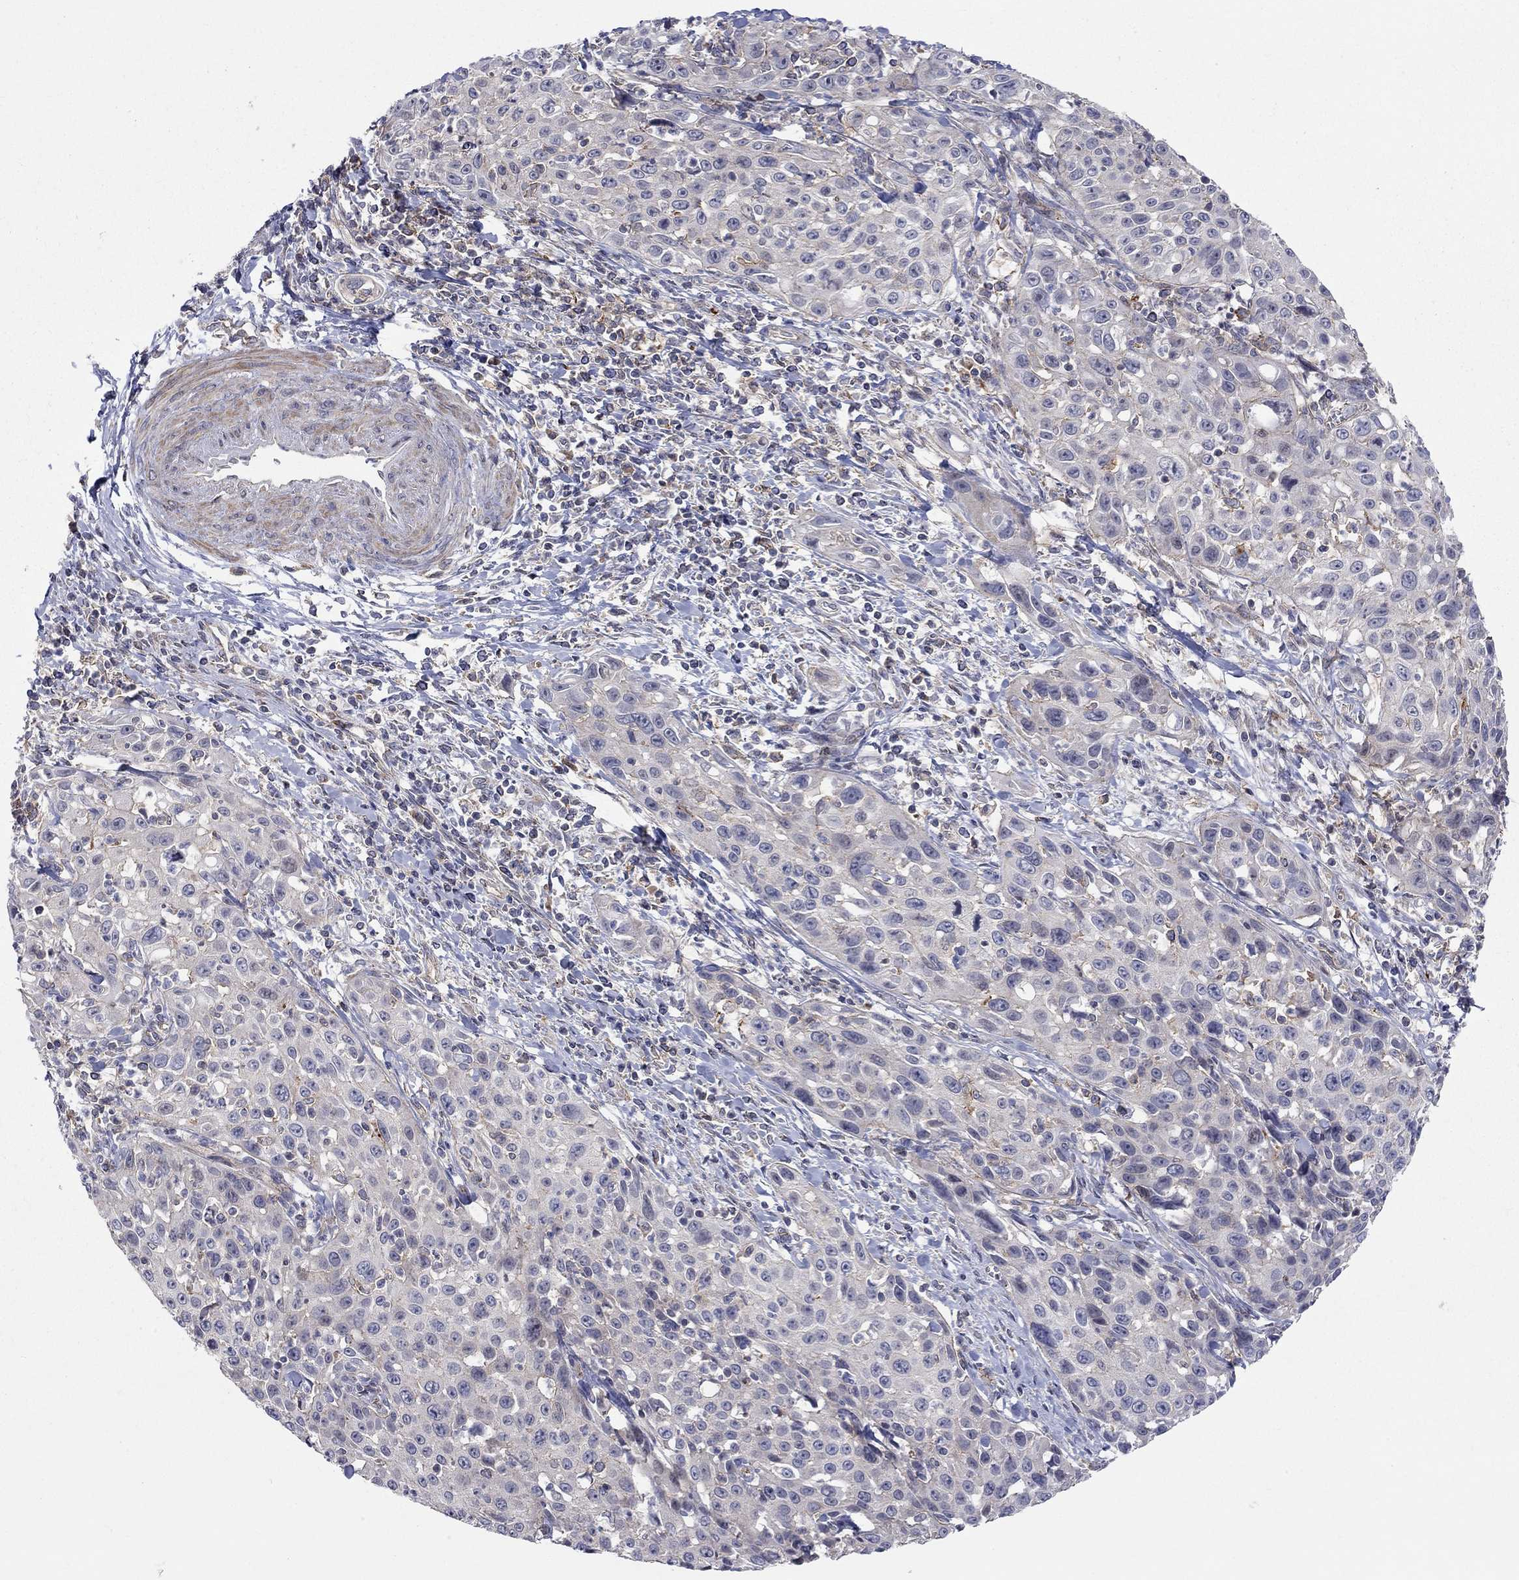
{"staining": {"intensity": "moderate", "quantity": "<25%", "location": "cytoplasmic/membranous"}, "tissue": "cervical cancer", "cell_type": "Tumor cells", "image_type": "cancer", "snomed": [{"axis": "morphology", "description": "Squamous cell carcinoma, NOS"}, {"axis": "topography", "description": "Cervix"}], "caption": "Tumor cells exhibit moderate cytoplasmic/membranous expression in approximately <25% of cells in squamous cell carcinoma (cervical).", "gene": "PCDHGA10", "patient": {"sex": "female", "age": 26}}